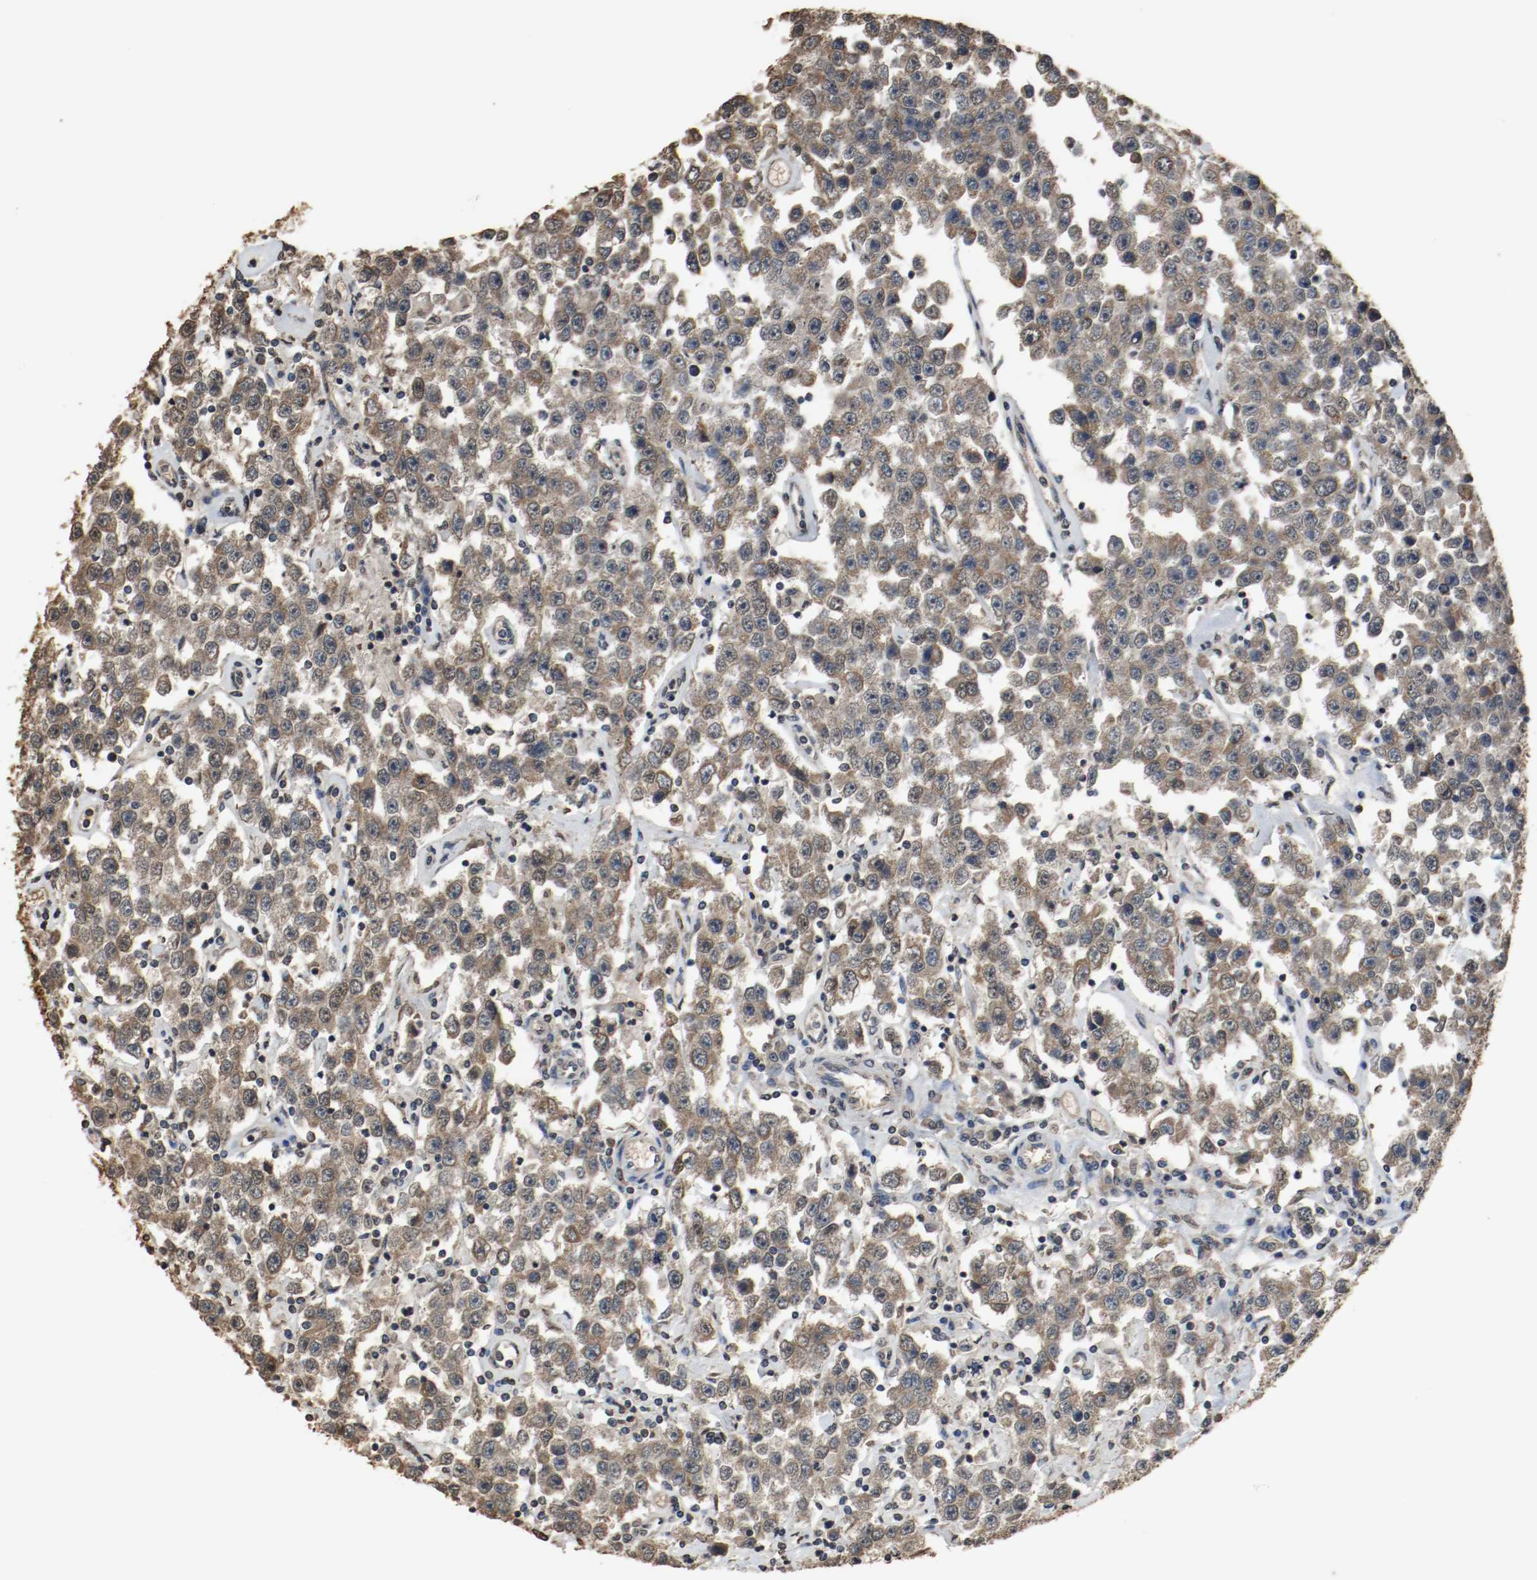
{"staining": {"intensity": "moderate", "quantity": ">75%", "location": "cytoplasmic/membranous"}, "tissue": "testis cancer", "cell_type": "Tumor cells", "image_type": "cancer", "snomed": [{"axis": "morphology", "description": "Seminoma, NOS"}, {"axis": "topography", "description": "Testis"}], "caption": "Protein expression analysis of human seminoma (testis) reveals moderate cytoplasmic/membranous staining in approximately >75% of tumor cells. The protein of interest is shown in brown color, while the nuclei are stained blue.", "gene": "RTN4", "patient": {"sex": "male", "age": 52}}